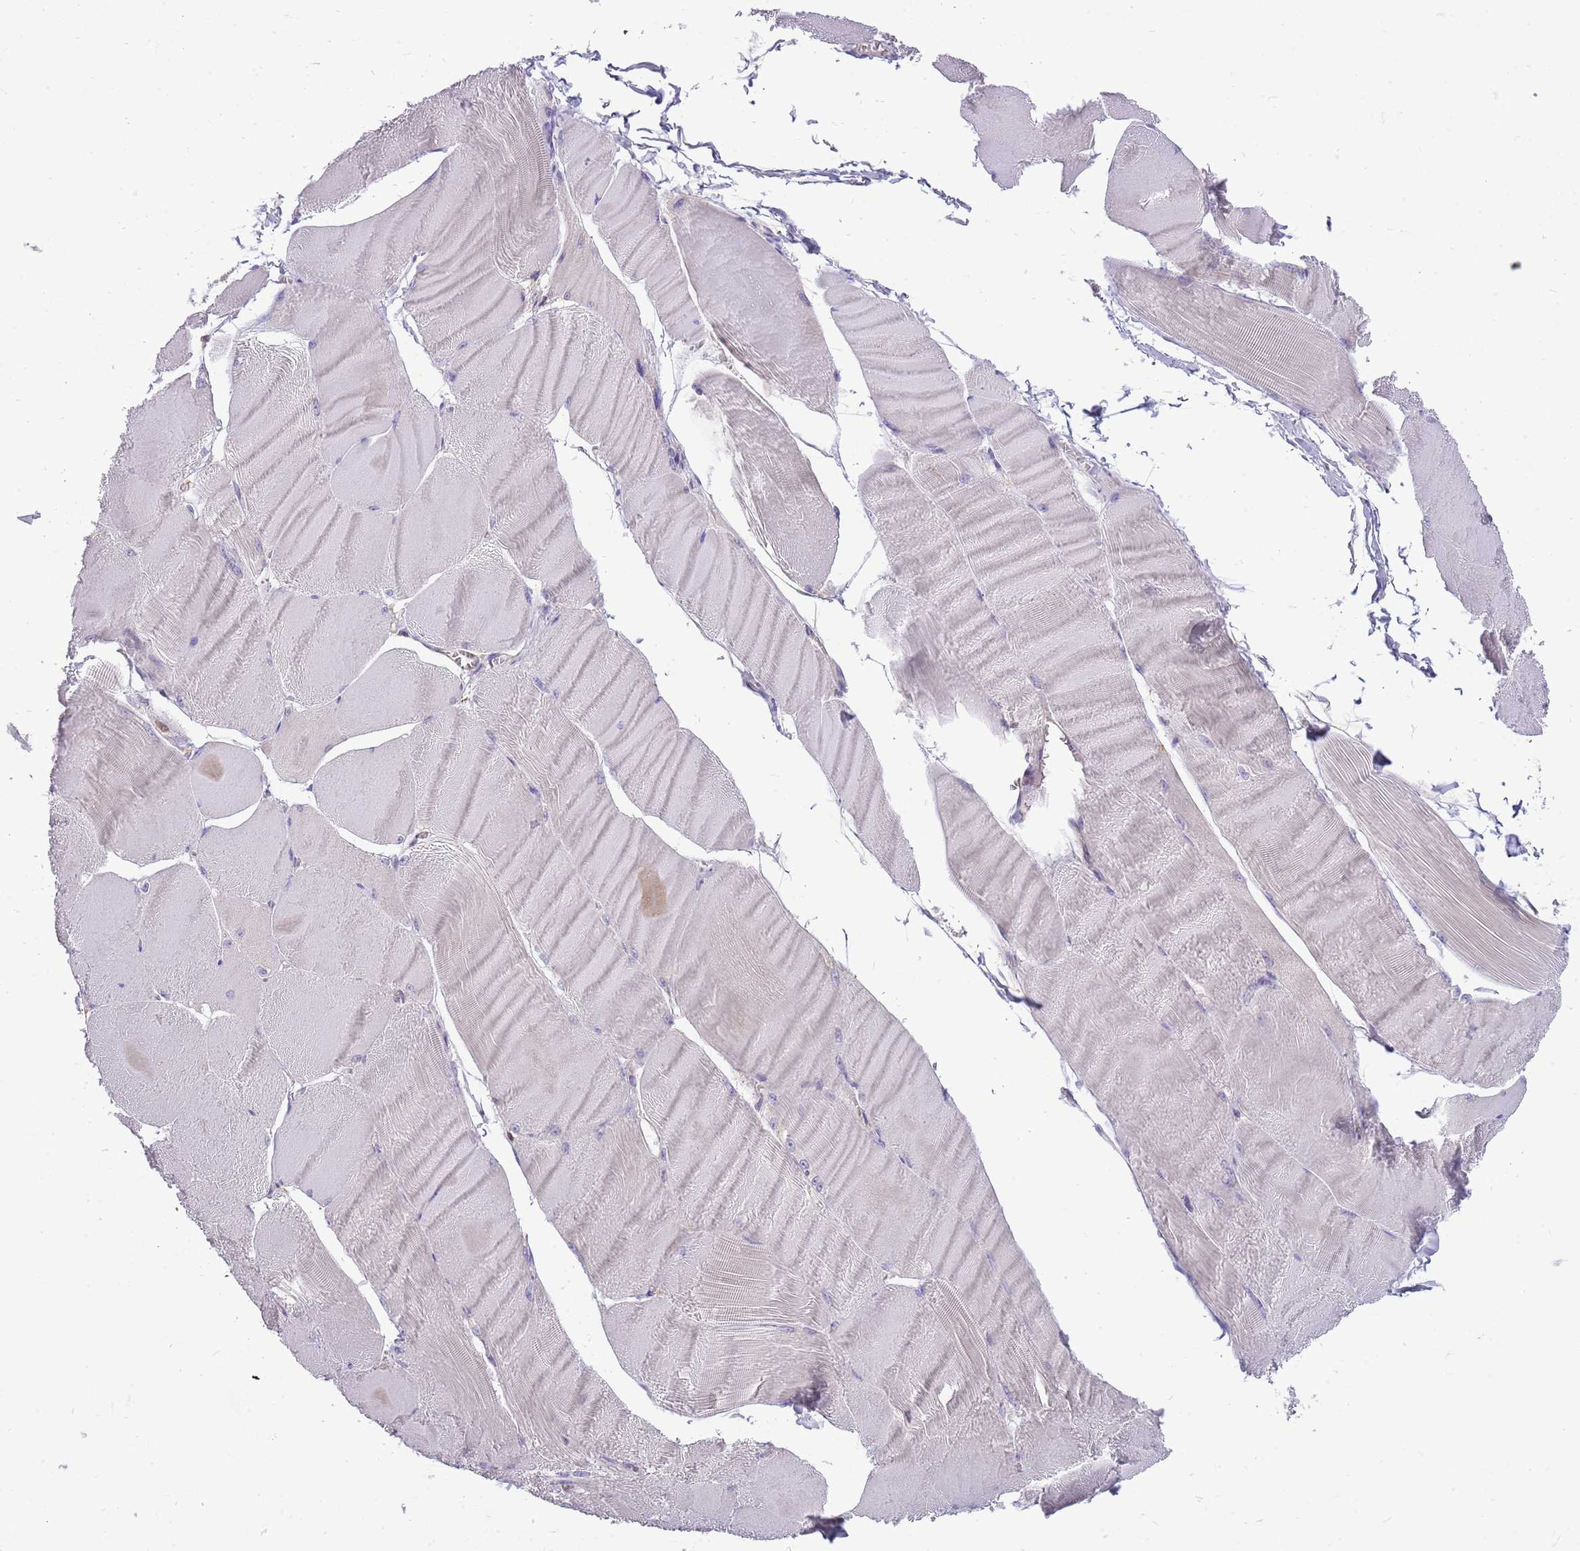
{"staining": {"intensity": "weak", "quantity": "<25%", "location": "cytoplasmic/membranous"}, "tissue": "skeletal muscle", "cell_type": "Myocytes", "image_type": "normal", "snomed": [{"axis": "morphology", "description": "Normal tissue, NOS"}, {"axis": "morphology", "description": "Basal cell carcinoma"}, {"axis": "topography", "description": "Skeletal muscle"}], "caption": "A histopathology image of human skeletal muscle is negative for staining in myocytes.", "gene": "WDR90", "patient": {"sex": "female", "age": 64}}